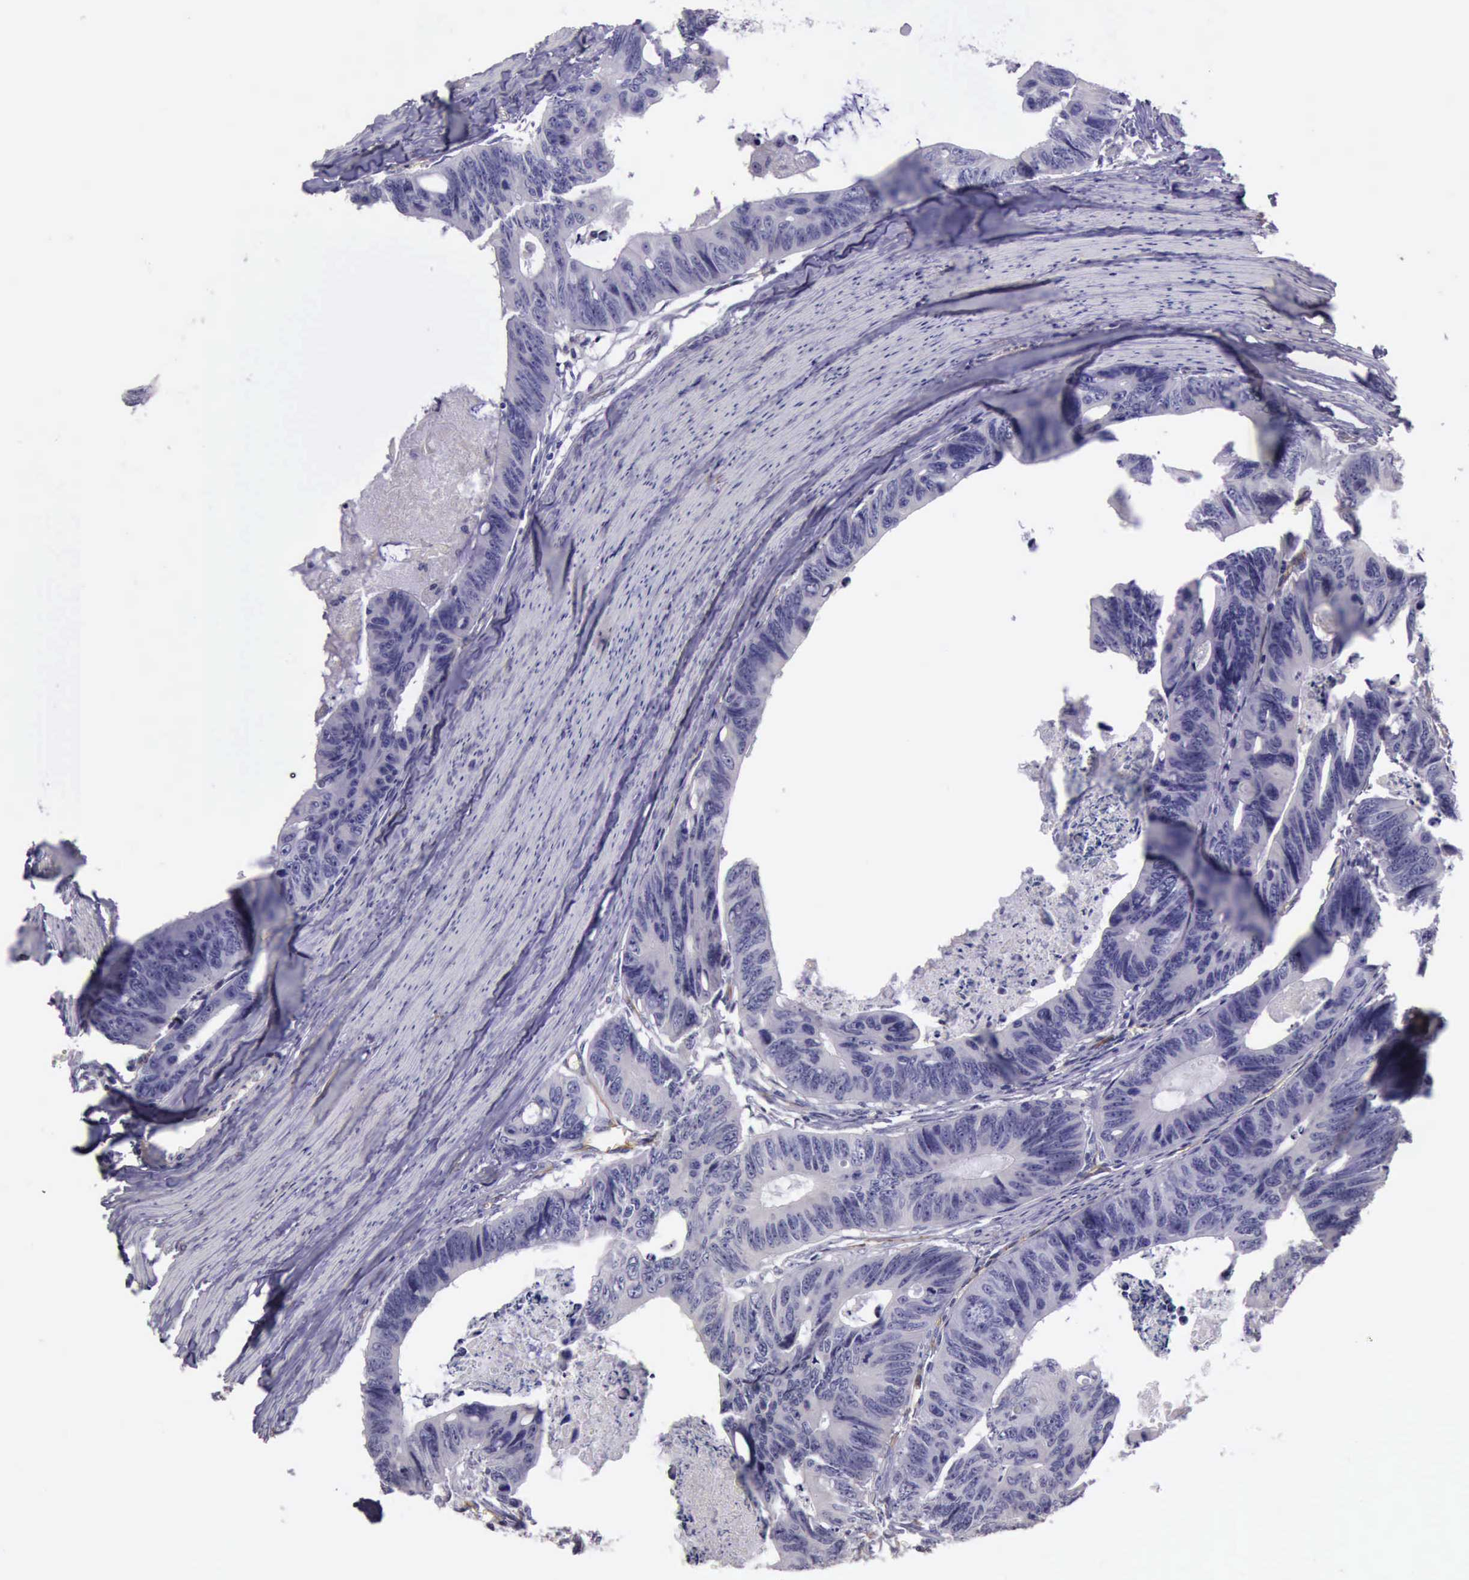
{"staining": {"intensity": "negative", "quantity": "none", "location": "none"}, "tissue": "colorectal cancer", "cell_type": "Tumor cells", "image_type": "cancer", "snomed": [{"axis": "morphology", "description": "Adenocarcinoma, NOS"}, {"axis": "topography", "description": "Colon"}], "caption": "High power microscopy photomicrograph of an immunohistochemistry (IHC) photomicrograph of adenocarcinoma (colorectal), revealing no significant positivity in tumor cells.", "gene": "TCEANC", "patient": {"sex": "female", "age": 55}}